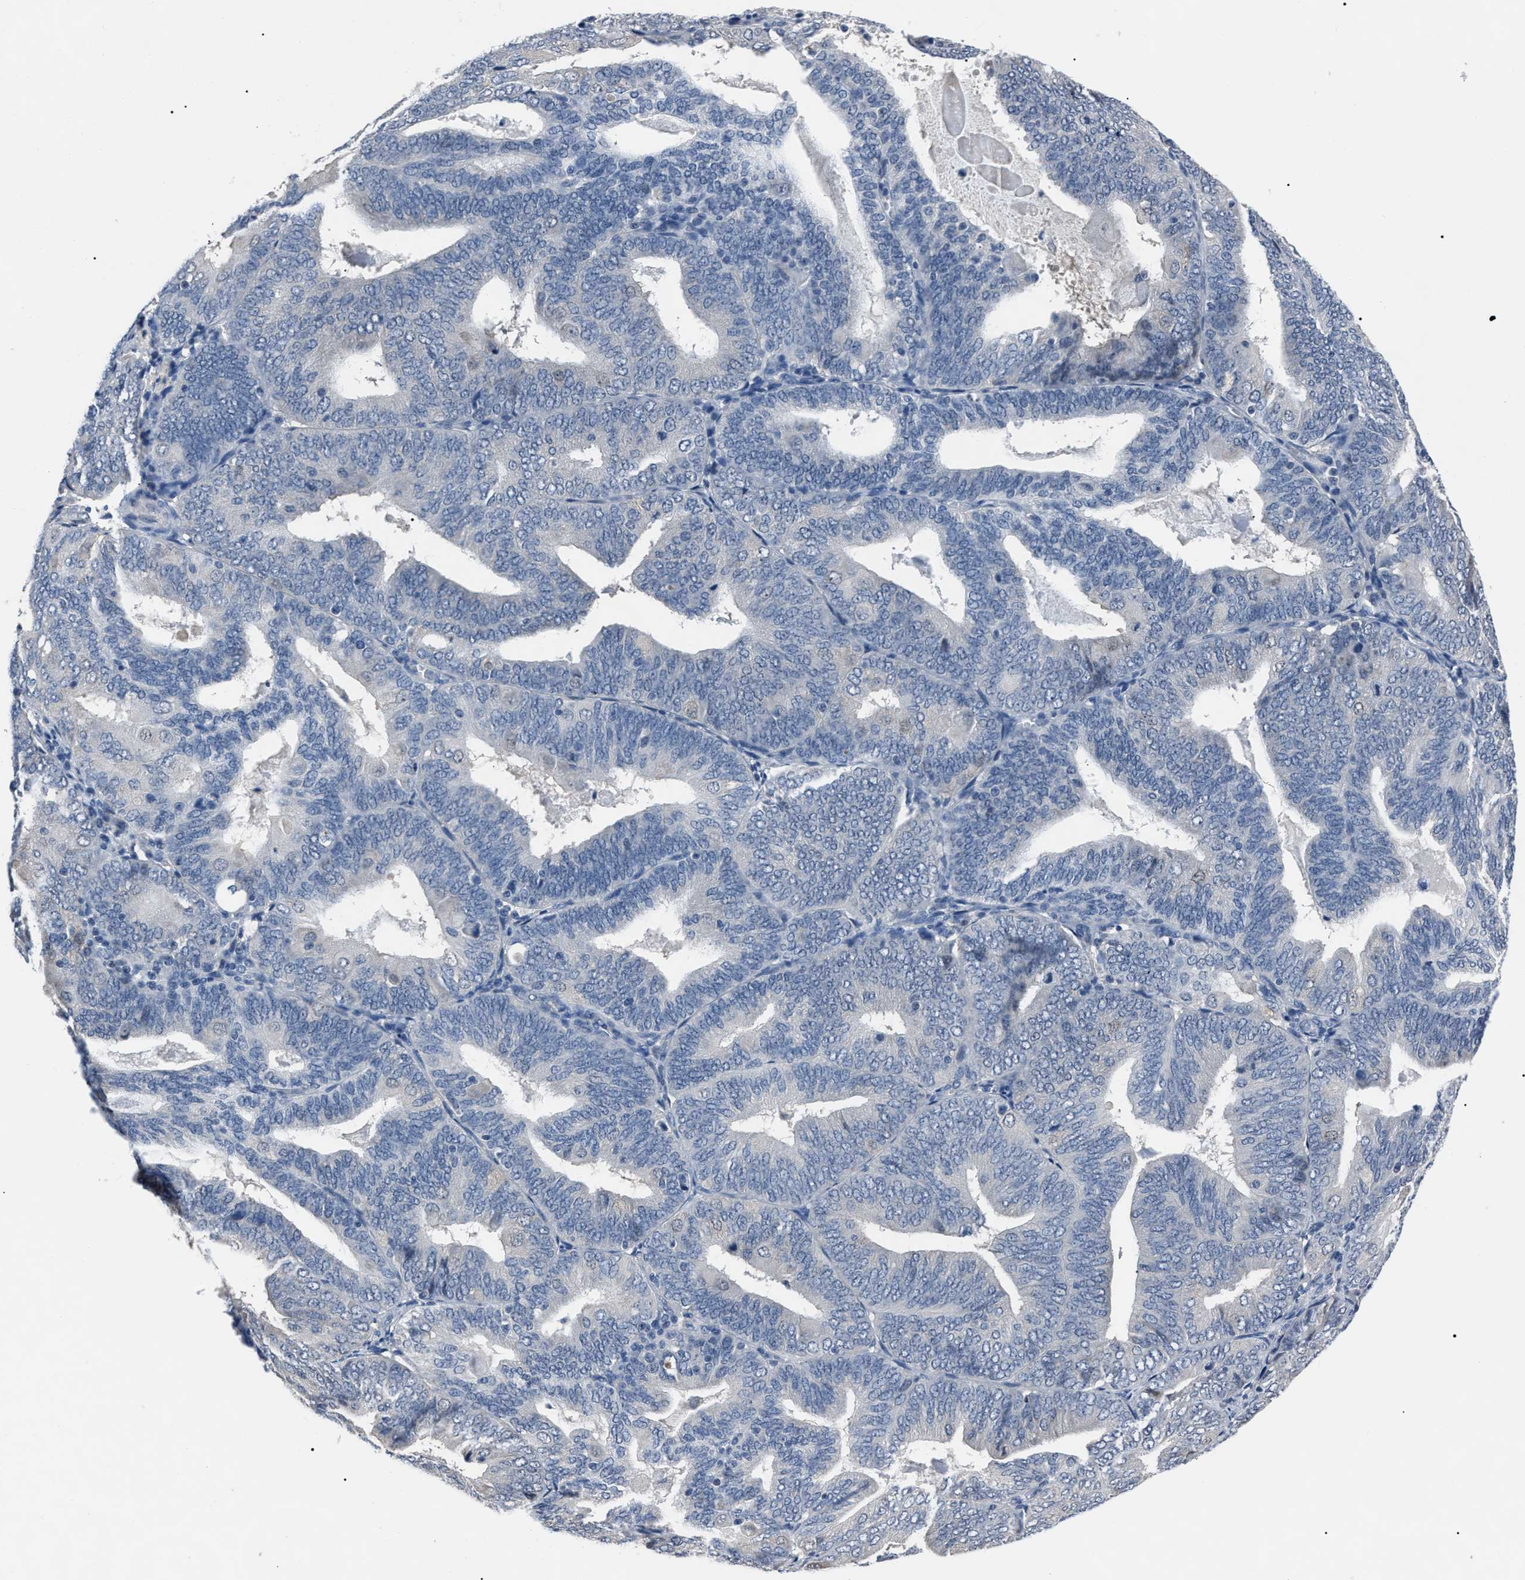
{"staining": {"intensity": "negative", "quantity": "none", "location": "none"}, "tissue": "endometrial cancer", "cell_type": "Tumor cells", "image_type": "cancer", "snomed": [{"axis": "morphology", "description": "Adenocarcinoma, NOS"}, {"axis": "topography", "description": "Endometrium"}], "caption": "Immunohistochemical staining of adenocarcinoma (endometrial) exhibits no significant expression in tumor cells. (Brightfield microscopy of DAB (3,3'-diaminobenzidine) immunohistochemistry at high magnification).", "gene": "LRWD1", "patient": {"sex": "female", "age": 81}}